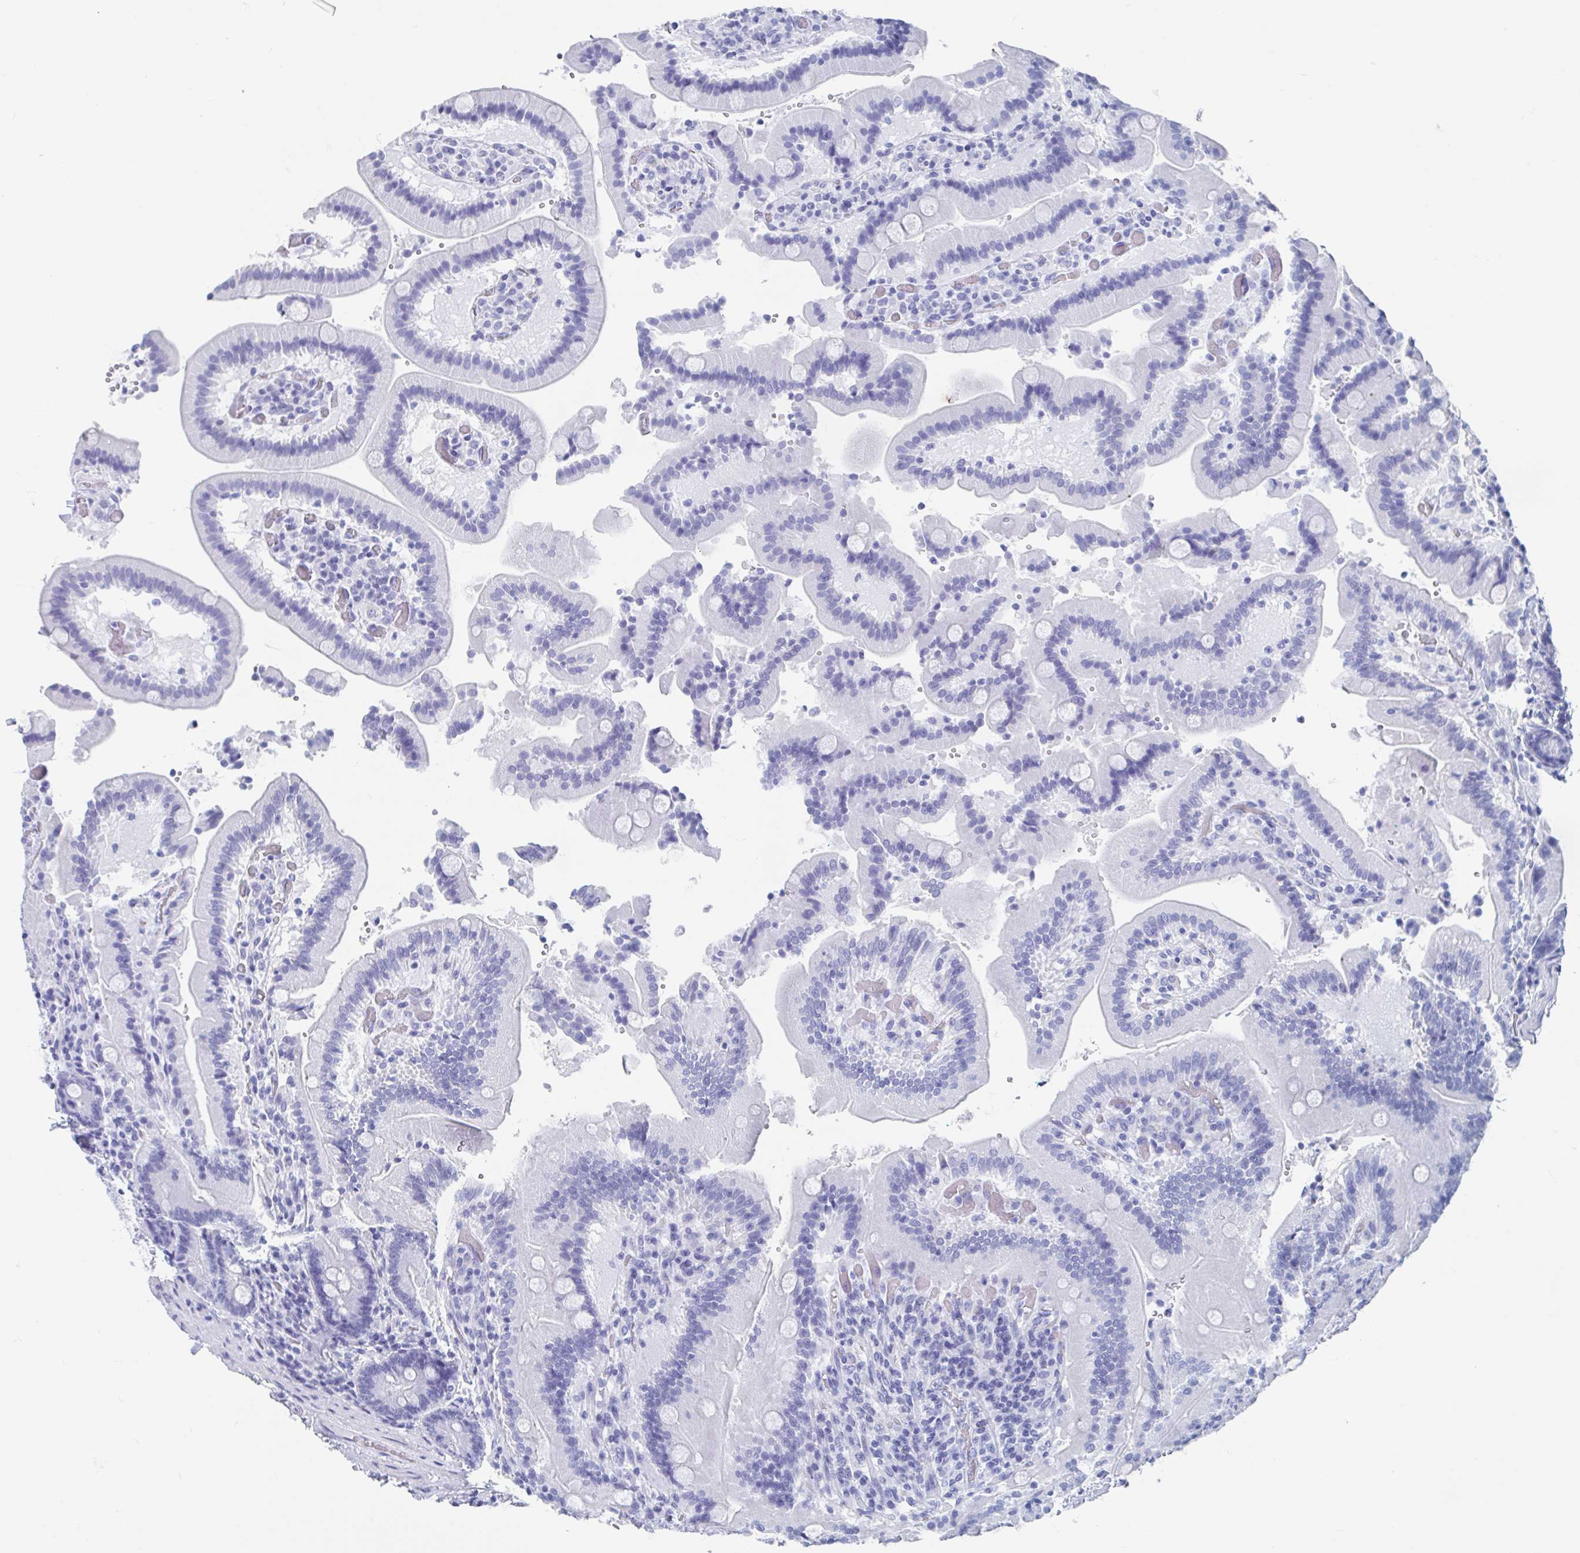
{"staining": {"intensity": "negative", "quantity": "none", "location": "none"}, "tissue": "duodenum", "cell_type": "Glandular cells", "image_type": "normal", "snomed": [{"axis": "morphology", "description": "Normal tissue, NOS"}, {"axis": "topography", "description": "Duodenum"}], "caption": "Immunohistochemical staining of benign human duodenum demonstrates no significant expression in glandular cells. The staining is performed using DAB (3,3'-diaminobenzidine) brown chromogen with nuclei counter-stained in using hematoxylin.", "gene": "HDGFL1", "patient": {"sex": "female", "age": 62}}